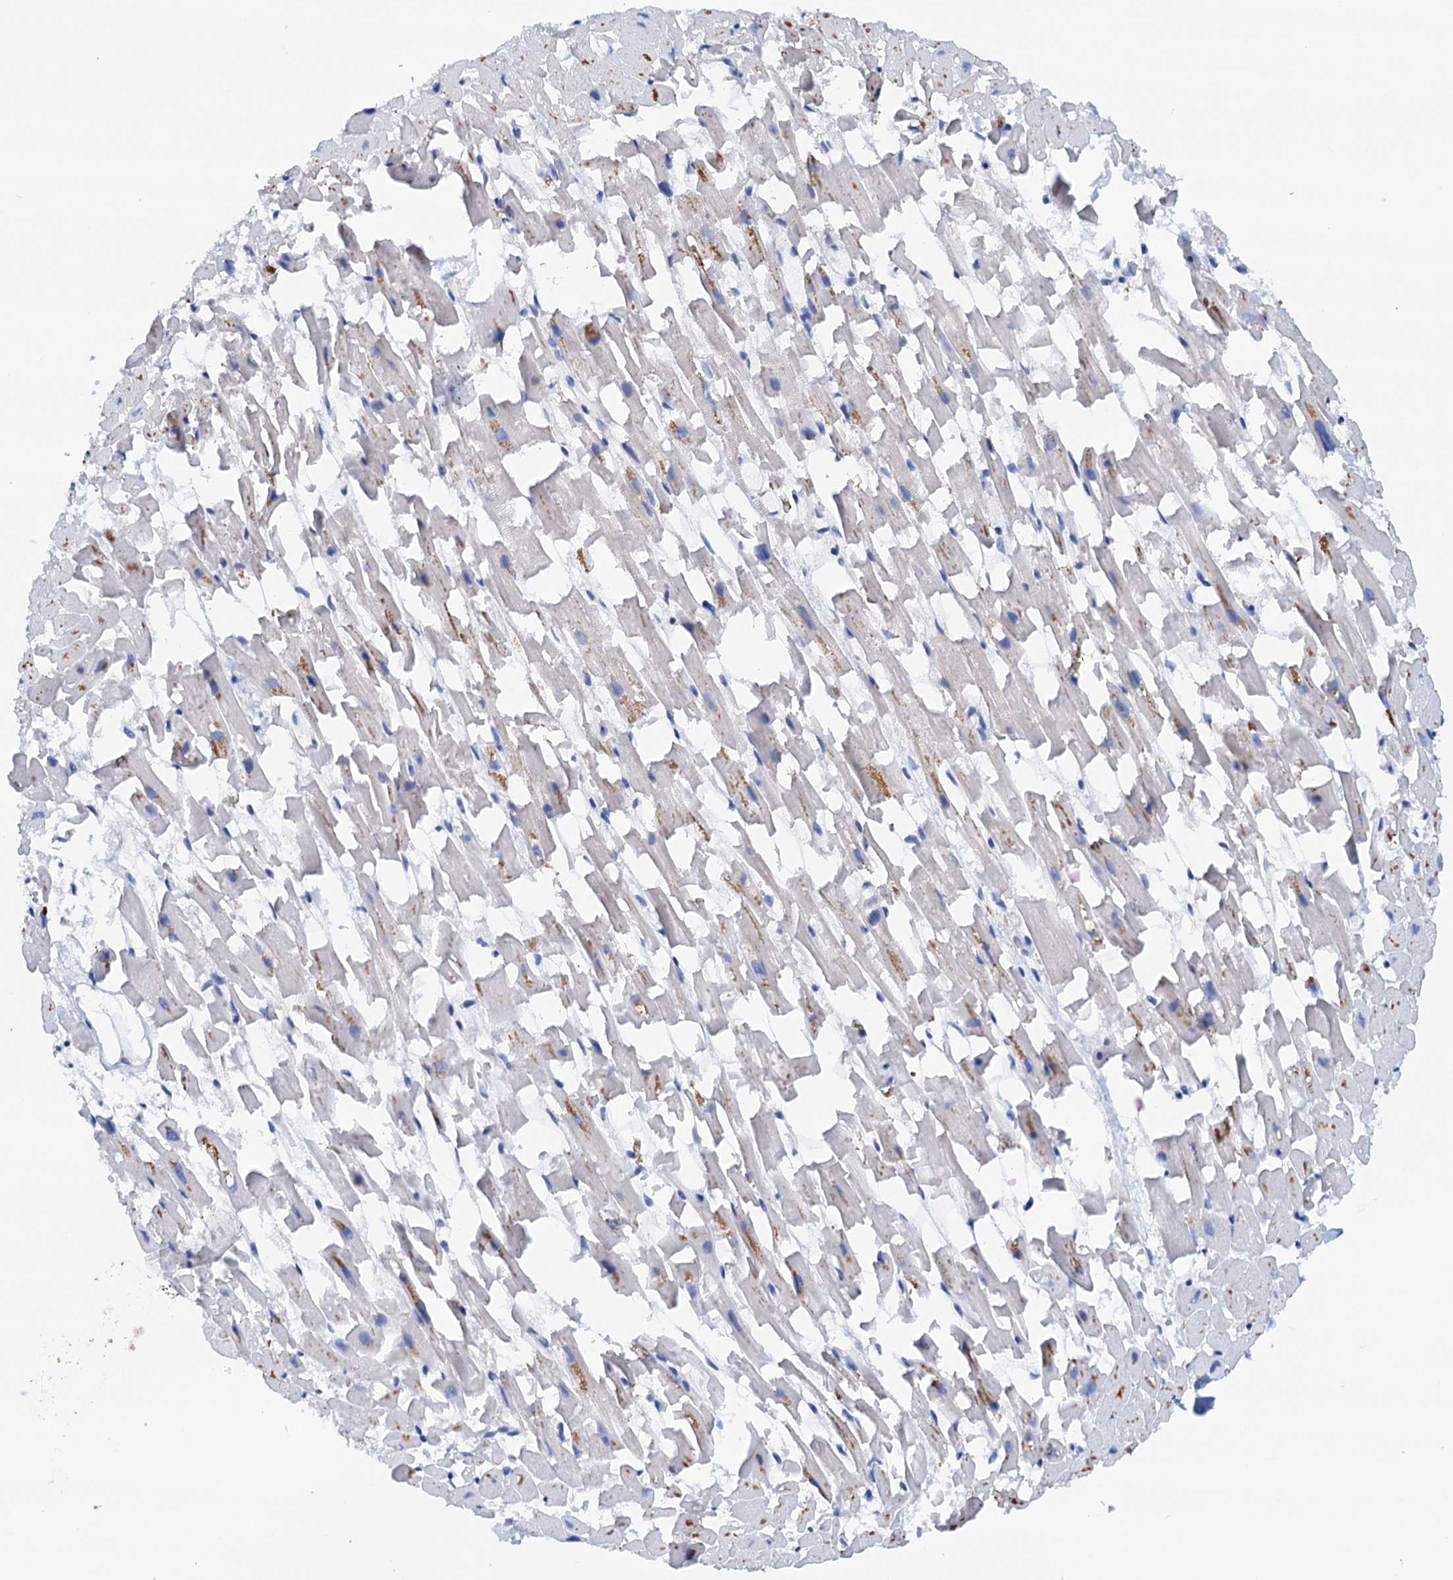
{"staining": {"intensity": "negative", "quantity": "none", "location": "none"}, "tissue": "heart muscle", "cell_type": "Cardiomyocytes", "image_type": "normal", "snomed": [{"axis": "morphology", "description": "Normal tissue, NOS"}, {"axis": "topography", "description": "Heart"}], "caption": "Immunohistochemistry of benign human heart muscle demonstrates no expression in cardiomyocytes.", "gene": "RASSF9", "patient": {"sex": "female", "age": 64}}